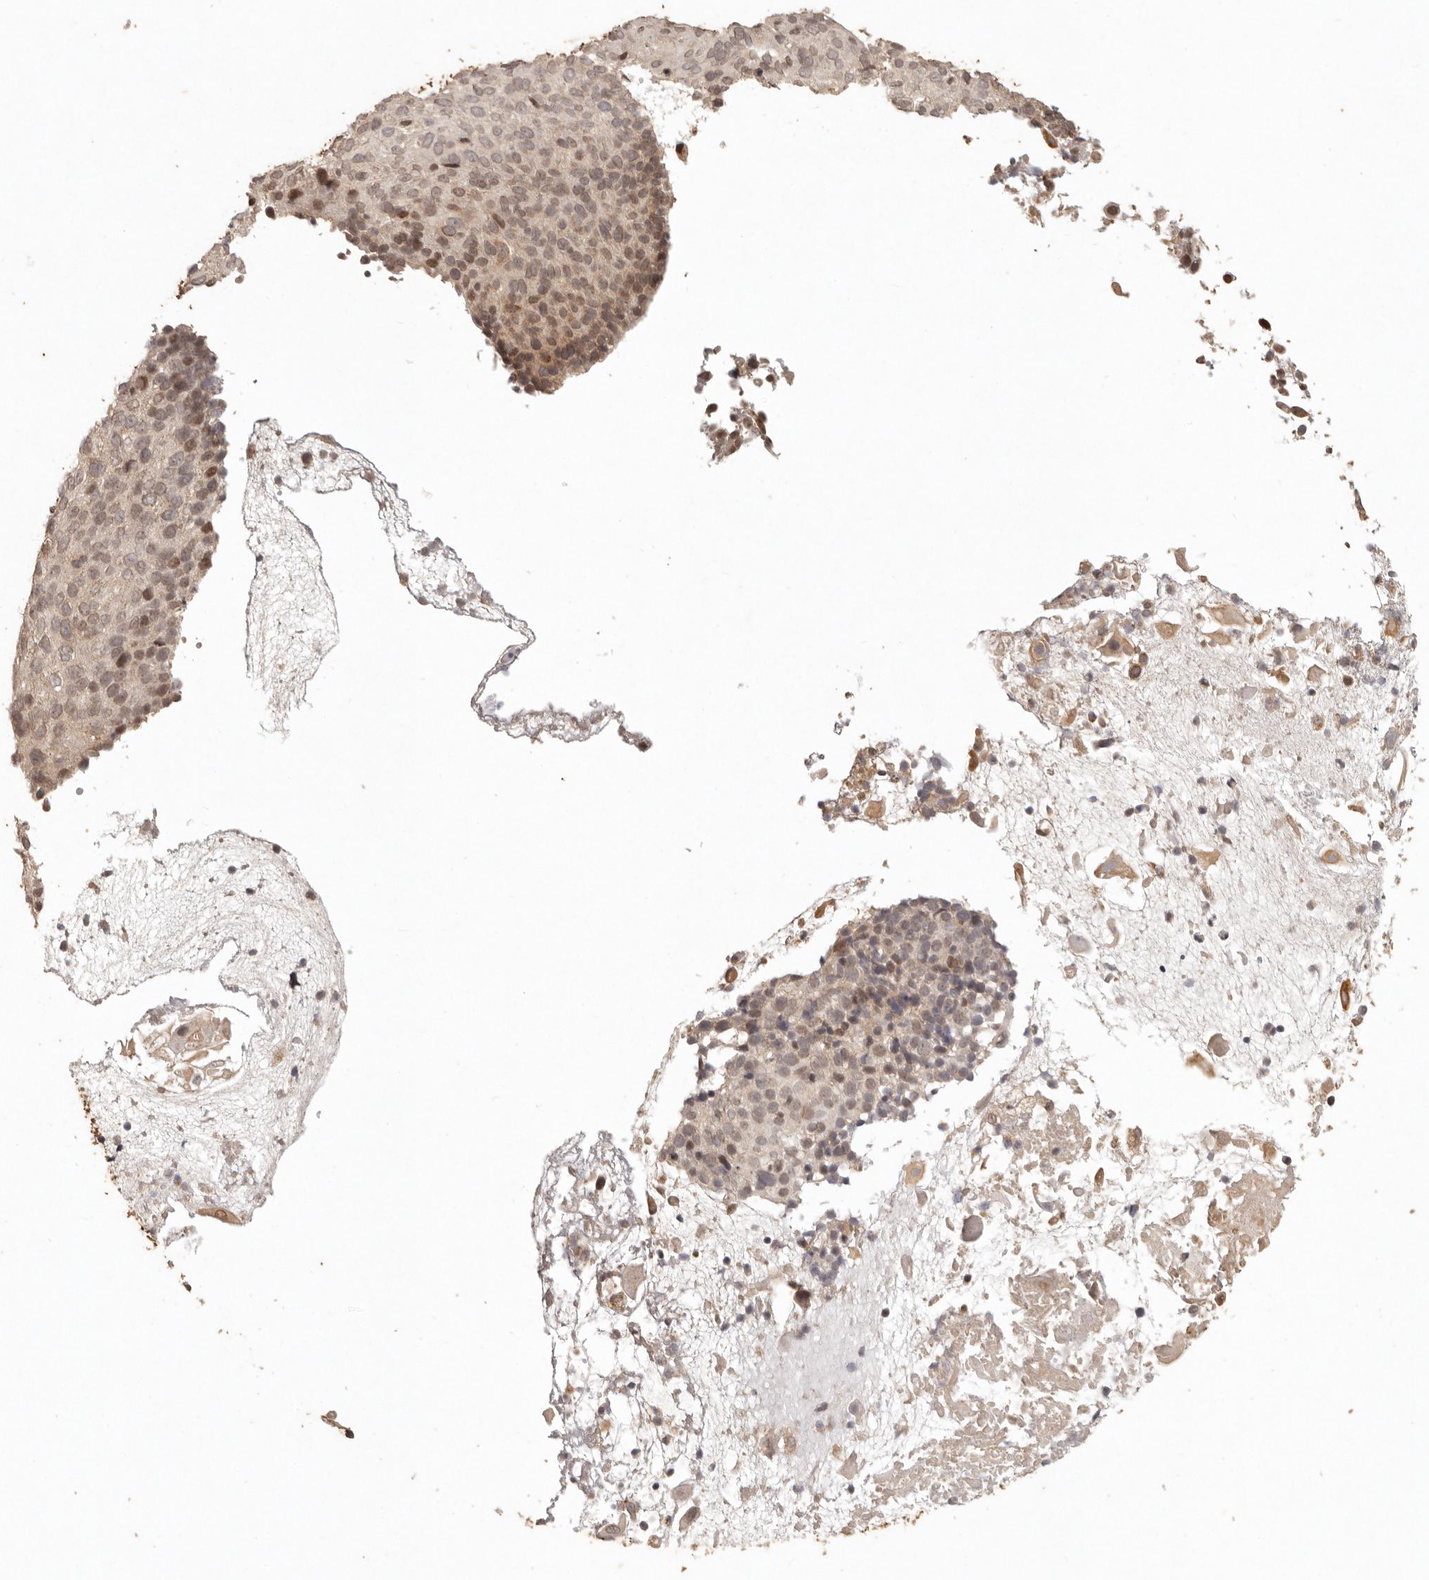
{"staining": {"intensity": "moderate", "quantity": ">75%", "location": "cytoplasmic/membranous,nuclear"}, "tissue": "cervical cancer", "cell_type": "Tumor cells", "image_type": "cancer", "snomed": [{"axis": "morphology", "description": "Squamous cell carcinoma, NOS"}, {"axis": "topography", "description": "Cervix"}], "caption": "The immunohistochemical stain labels moderate cytoplasmic/membranous and nuclear positivity in tumor cells of cervical cancer tissue.", "gene": "LRRC75A", "patient": {"sex": "female", "age": 74}}